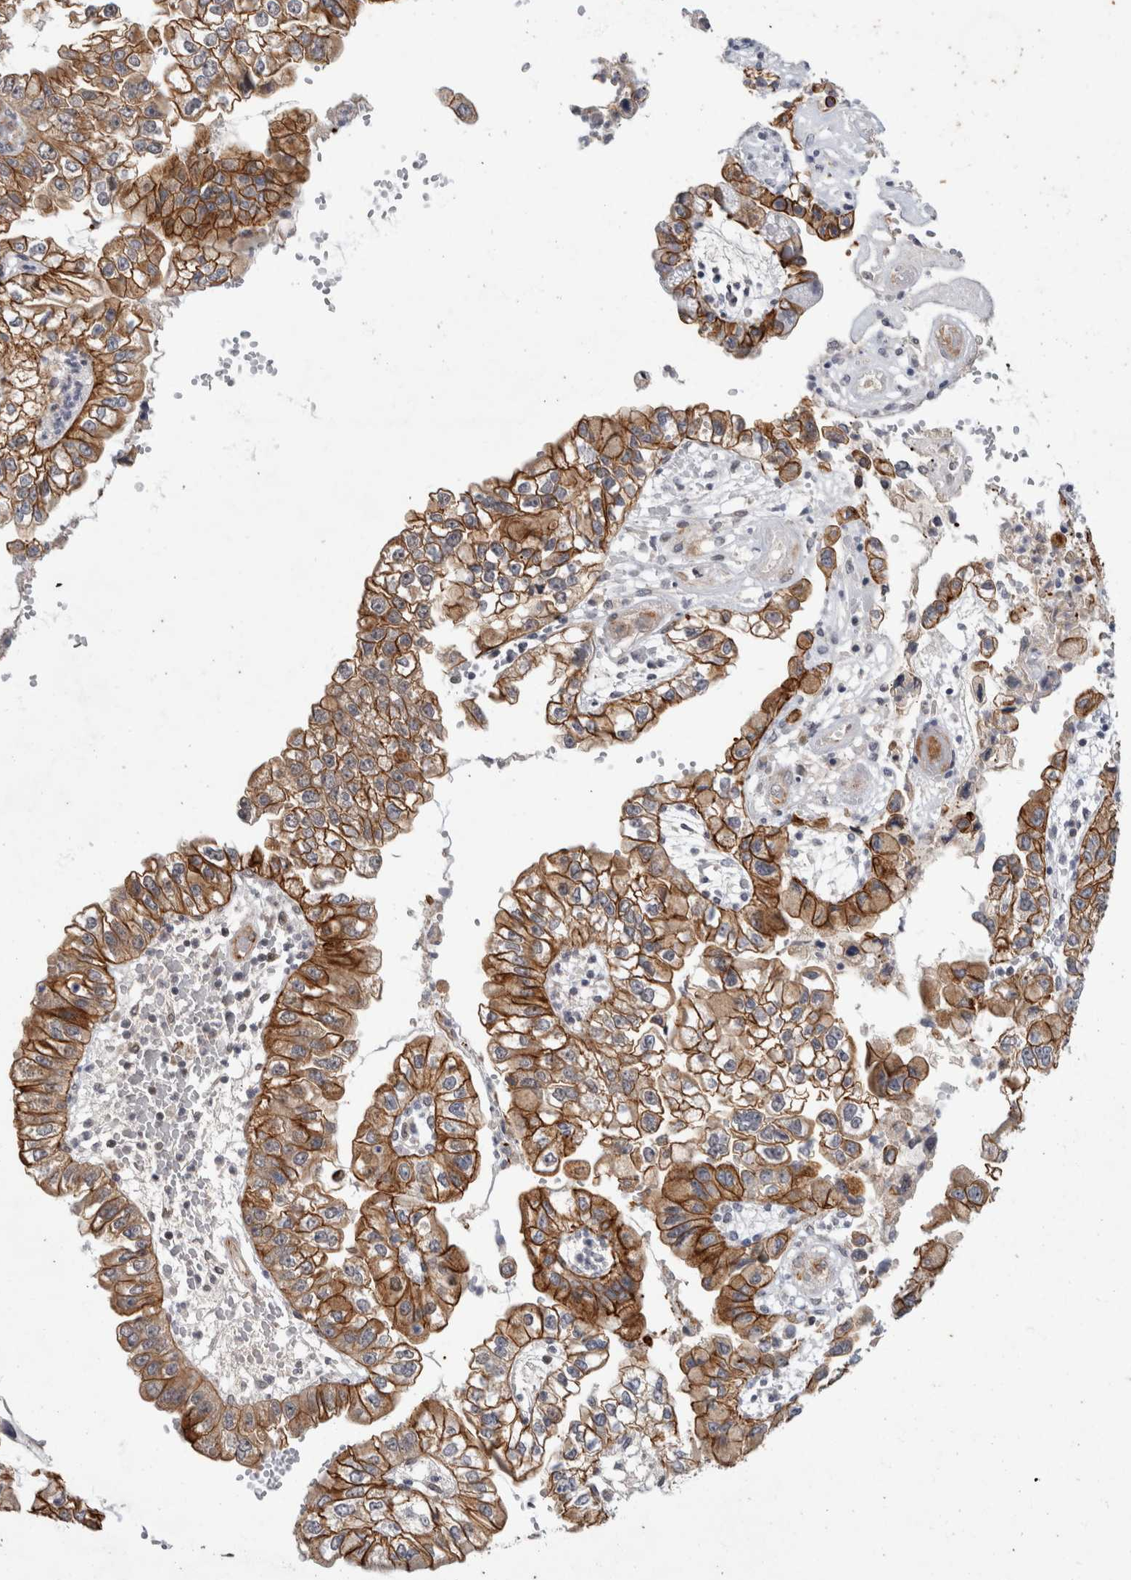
{"staining": {"intensity": "strong", "quantity": ">75%", "location": "cytoplasmic/membranous"}, "tissue": "liver cancer", "cell_type": "Tumor cells", "image_type": "cancer", "snomed": [{"axis": "morphology", "description": "Cholangiocarcinoma"}, {"axis": "topography", "description": "Liver"}], "caption": "Immunohistochemical staining of human liver cancer displays strong cytoplasmic/membranous protein positivity in about >75% of tumor cells. (DAB = brown stain, brightfield microscopy at high magnification).", "gene": "CRISPLD1", "patient": {"sex": "female", "age": 79}}